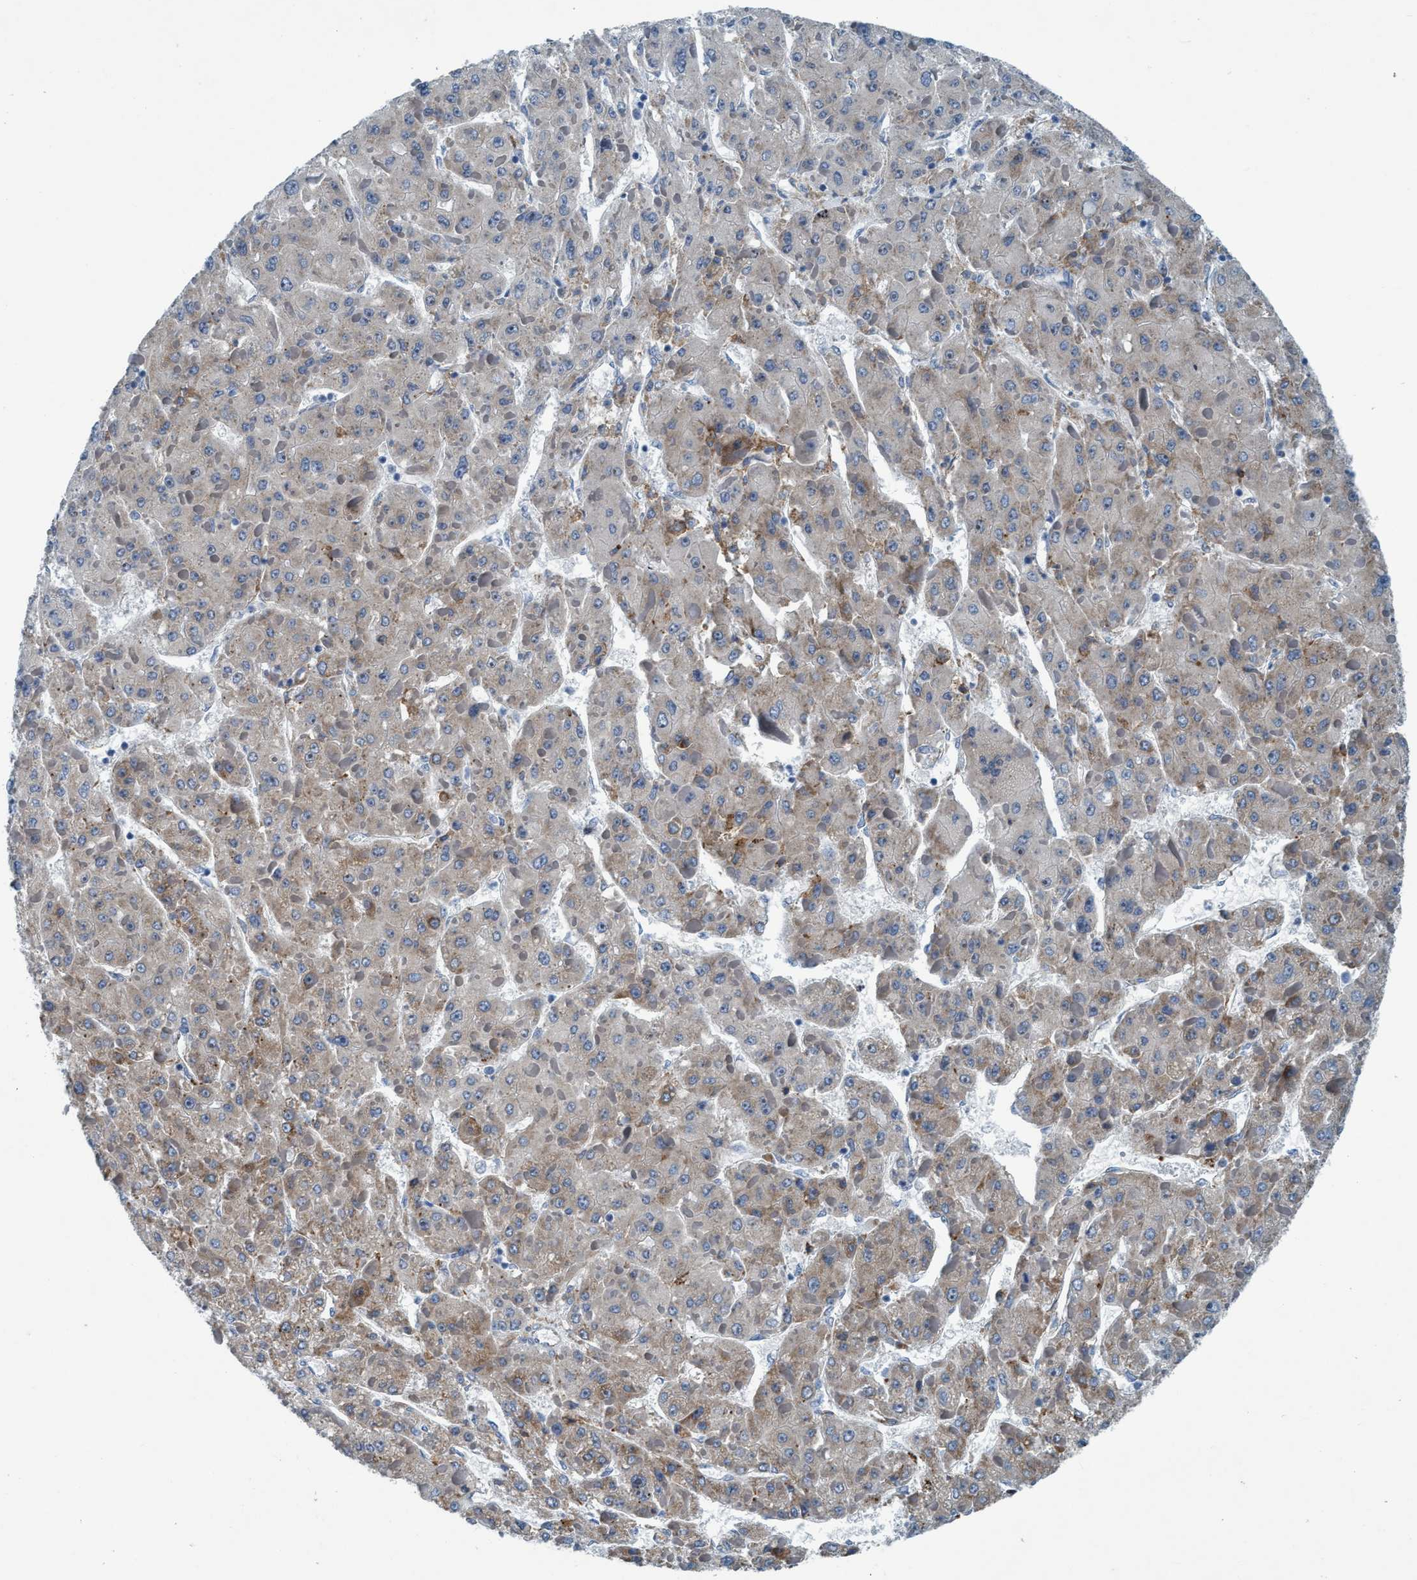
{"staining": {"intensity": "weak", "quantity": "<25%", "location": "cytoplasmic/membranous"}, "tissue": "liver cancer", "cell_type": "Tumor cells", "image_type": "cancer", "snomed": [{"axis": "morphology", "description": "Carcinoma, Hepatocellular, NOS"}, {"axis": "topography", "description": "Liver"}], "caption": "IHC image of human liver hepatocellular carcinoma stained for a protein (brown), which reveals no positivity in tumor cells.", "gene": "ARMC9", "patient": {"sex": "female", "age": 73}}